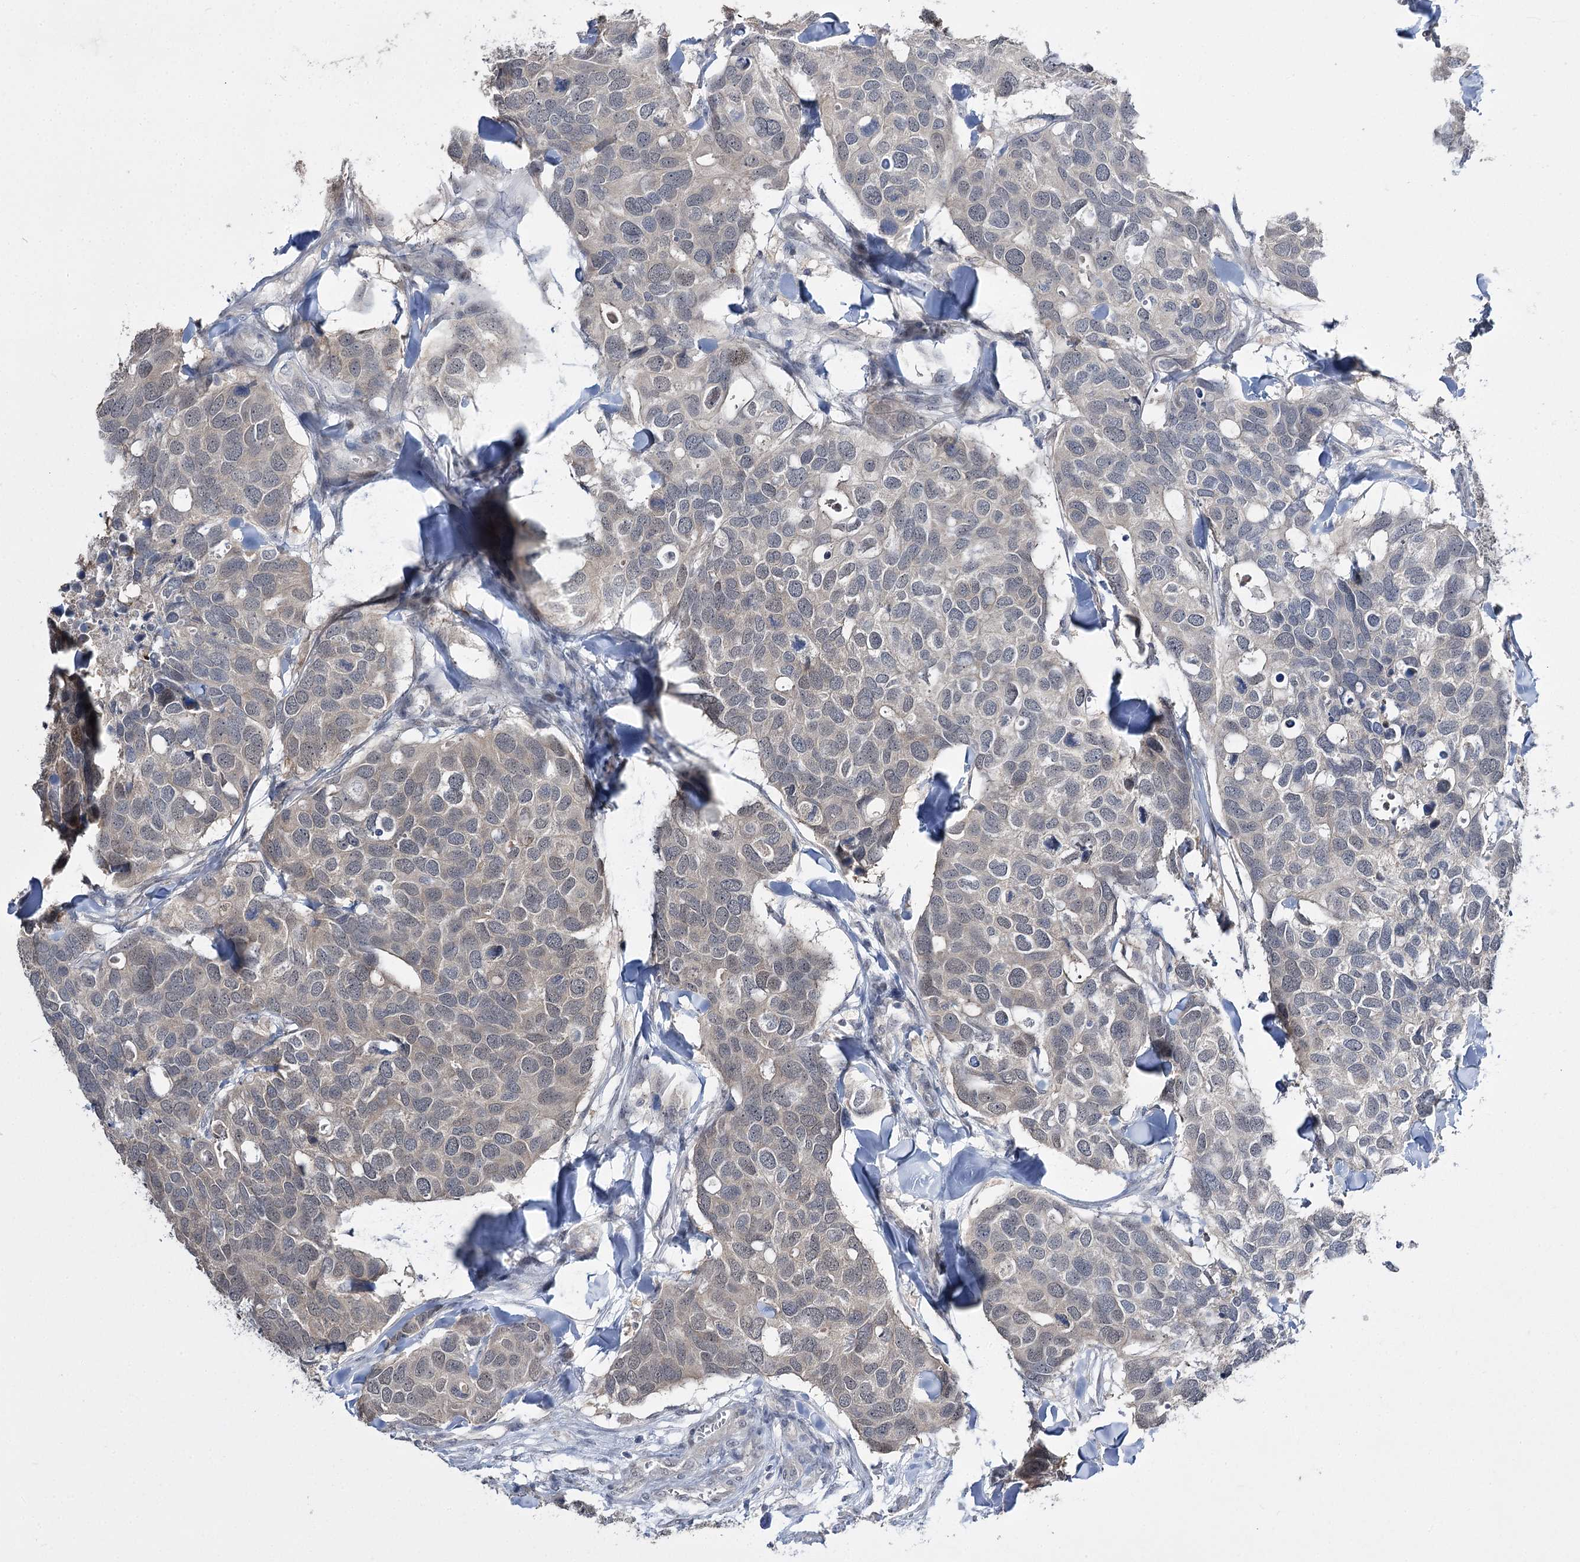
{"staining": {"intensity": "negative", "quantity": "none", "location": "none"}, "tissue": "breast cancer", "cell_type": "Tumor cells", "image_type": "cancer", "snomed": [{"axis": "morphology", "description": "Duct carcinoma"}, {"axis": "topography", "description": "Breast"}], "caption": "Tumor cells are negative for brown protein staining in breast cancer (invasive ductal carcinoma). (DAB (3,3'-diaminobenzidine) immunohistochemistry (IHC) visualized using brightfield microscopy, high magnification).", "gene": "PHYHIPL", "patient": {"sex": "female", "age": 83}}